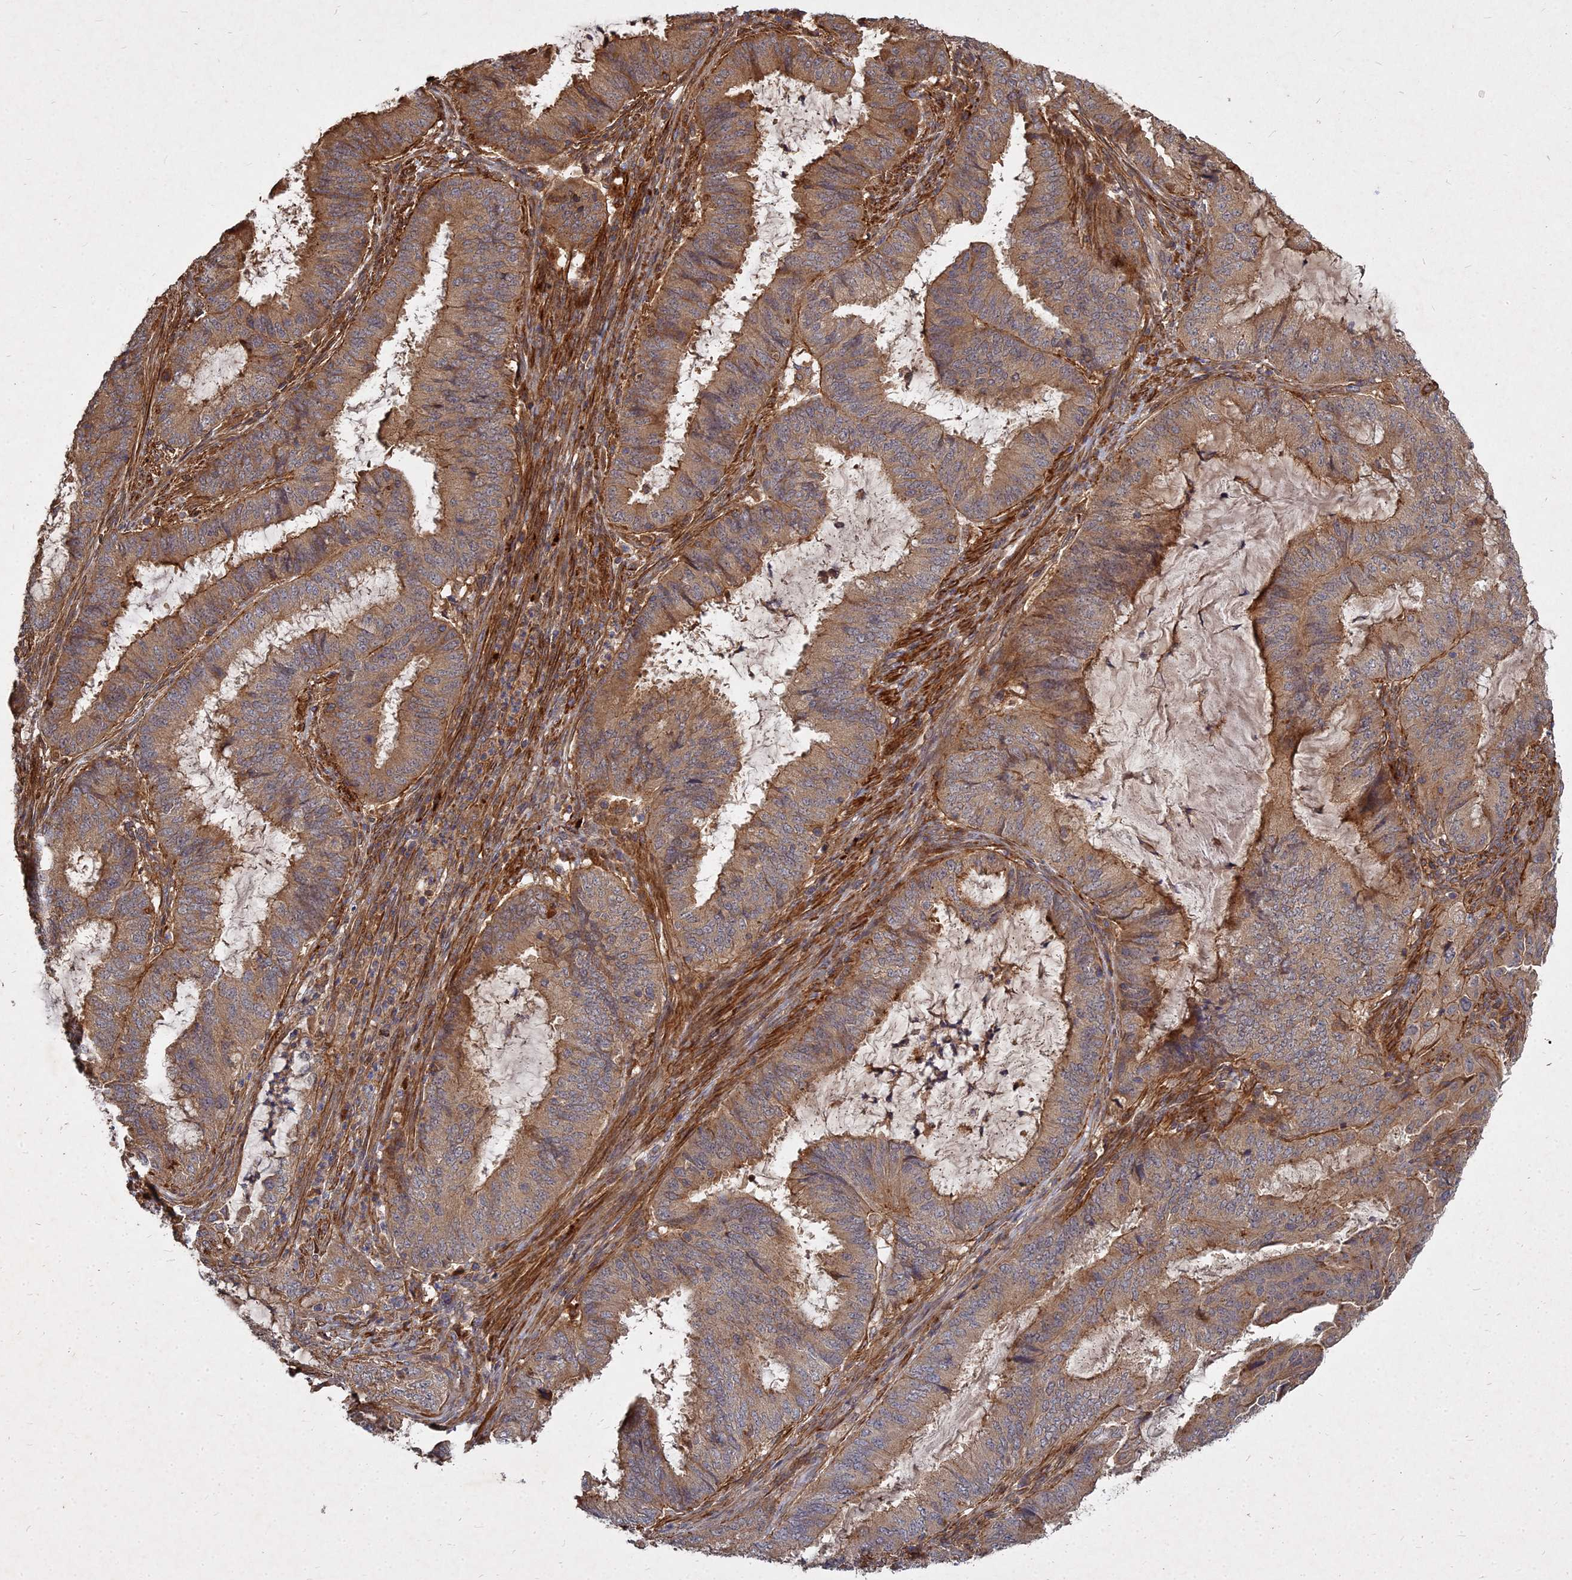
{"staining": {"intensity": "moderate", "quantity": ">75%", "location": "cytoplasmic/membranous"}, "tissue": "endometrial cancer", "cell_type": "Tumor cells", "image_type": "cancer", "snomed": [{"axis": "morphology", "description": "Adenocarcinoma, NOS"}, {"axis": "topography", "description": "Endometrium"}], "caption": "Immunohistochemical staining of endometrial cancer shows moderate cytoplasmic/membranous protein positivity in about >75% of tumor cells.", "gene": "UBE2W", "patient": {"sex": "female", "age": 51}}